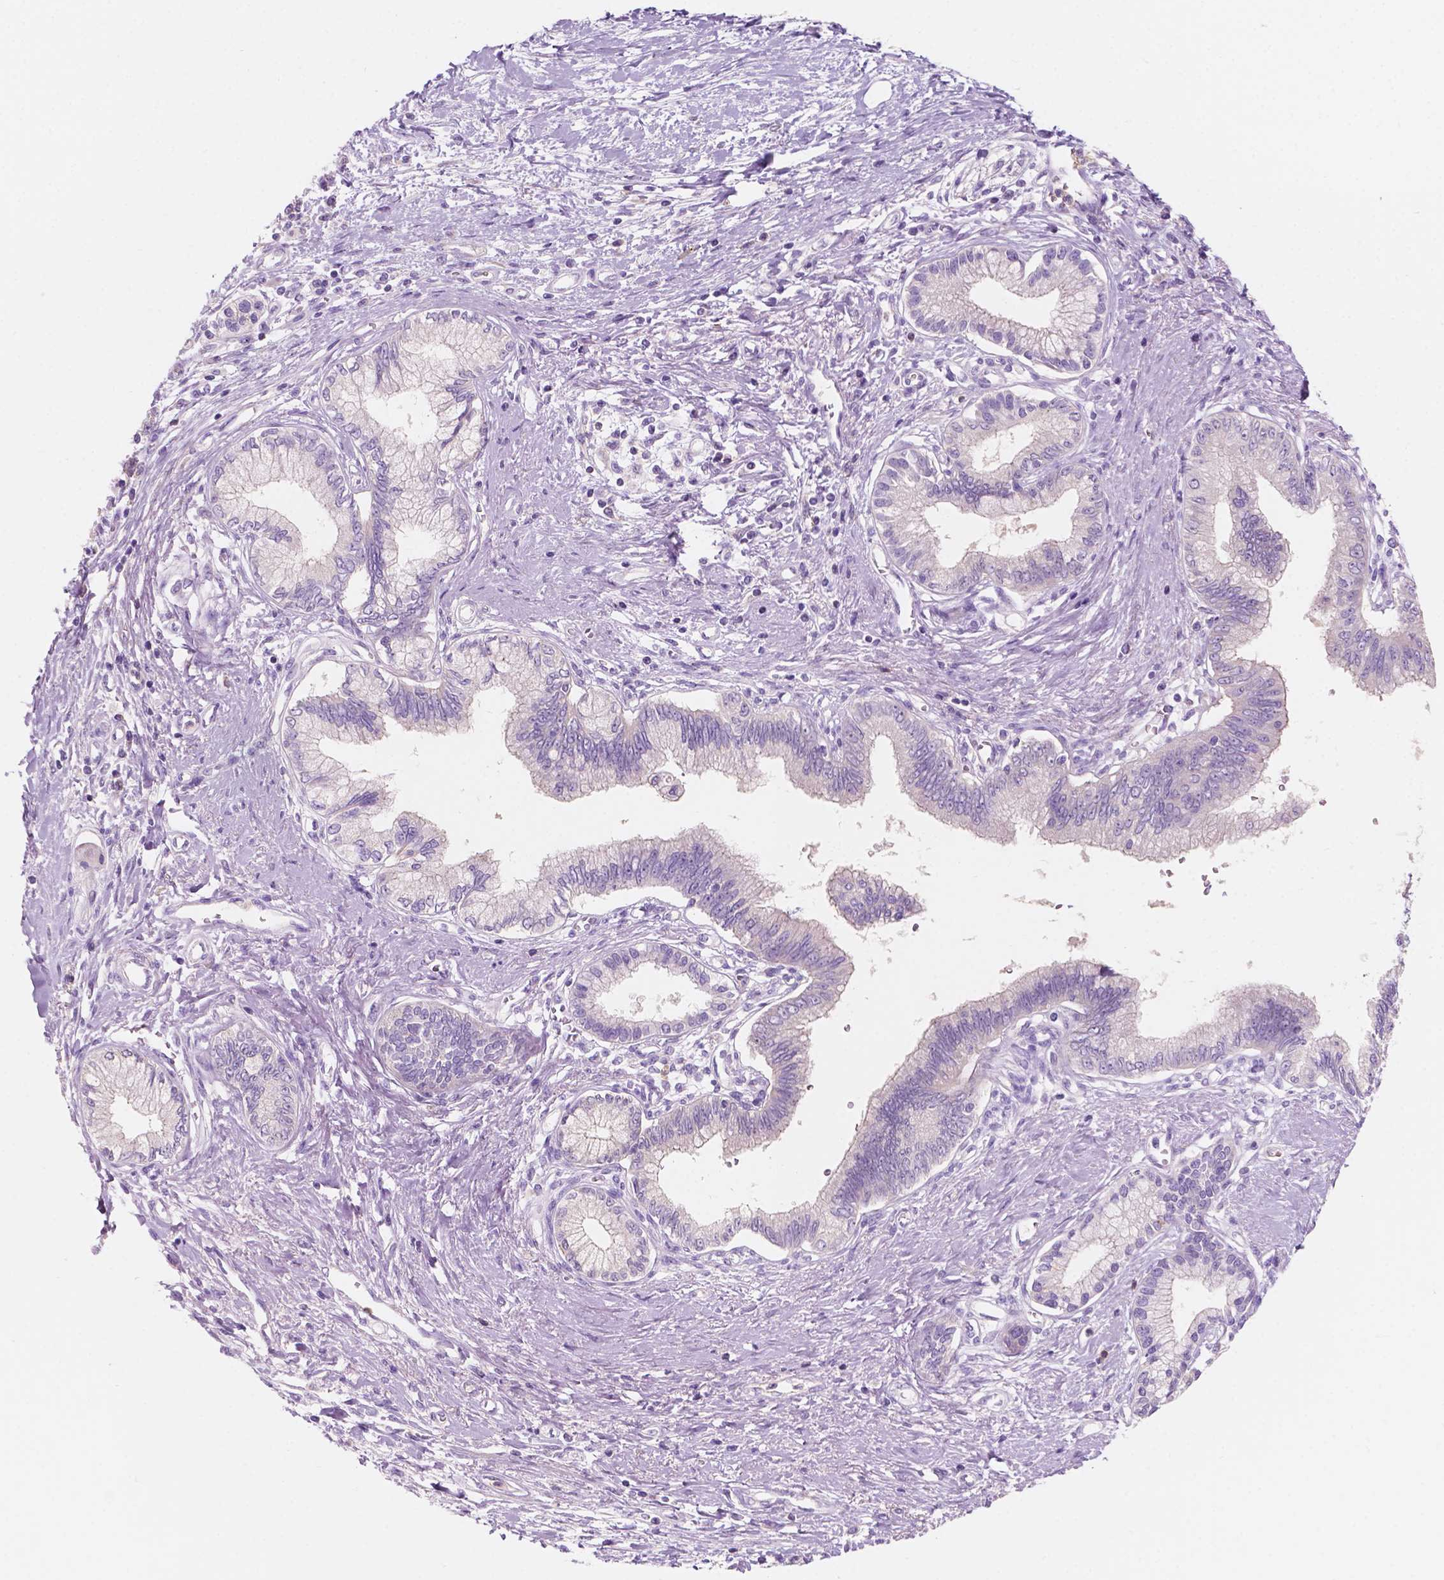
{"staining": {"intensity": "negative", "quantity": "none", "location": "none"}, "tissue": "pancreatic cancer", "cell_type": "Tumor cells", "image_type": "cancer", "snomed": [{"axis": "morphology", "description": "Adenocarcinoma, NOS"}, {"axis": "topography", "description": "Pancreas"}], "caption": "A high-resolution image shows IHC staining of pancreatic adenocarcinoma, which shows no significant positivity in tumor cells.", "gene": "SEMA4A", "patient": {"sex": "female", "age": 77}}